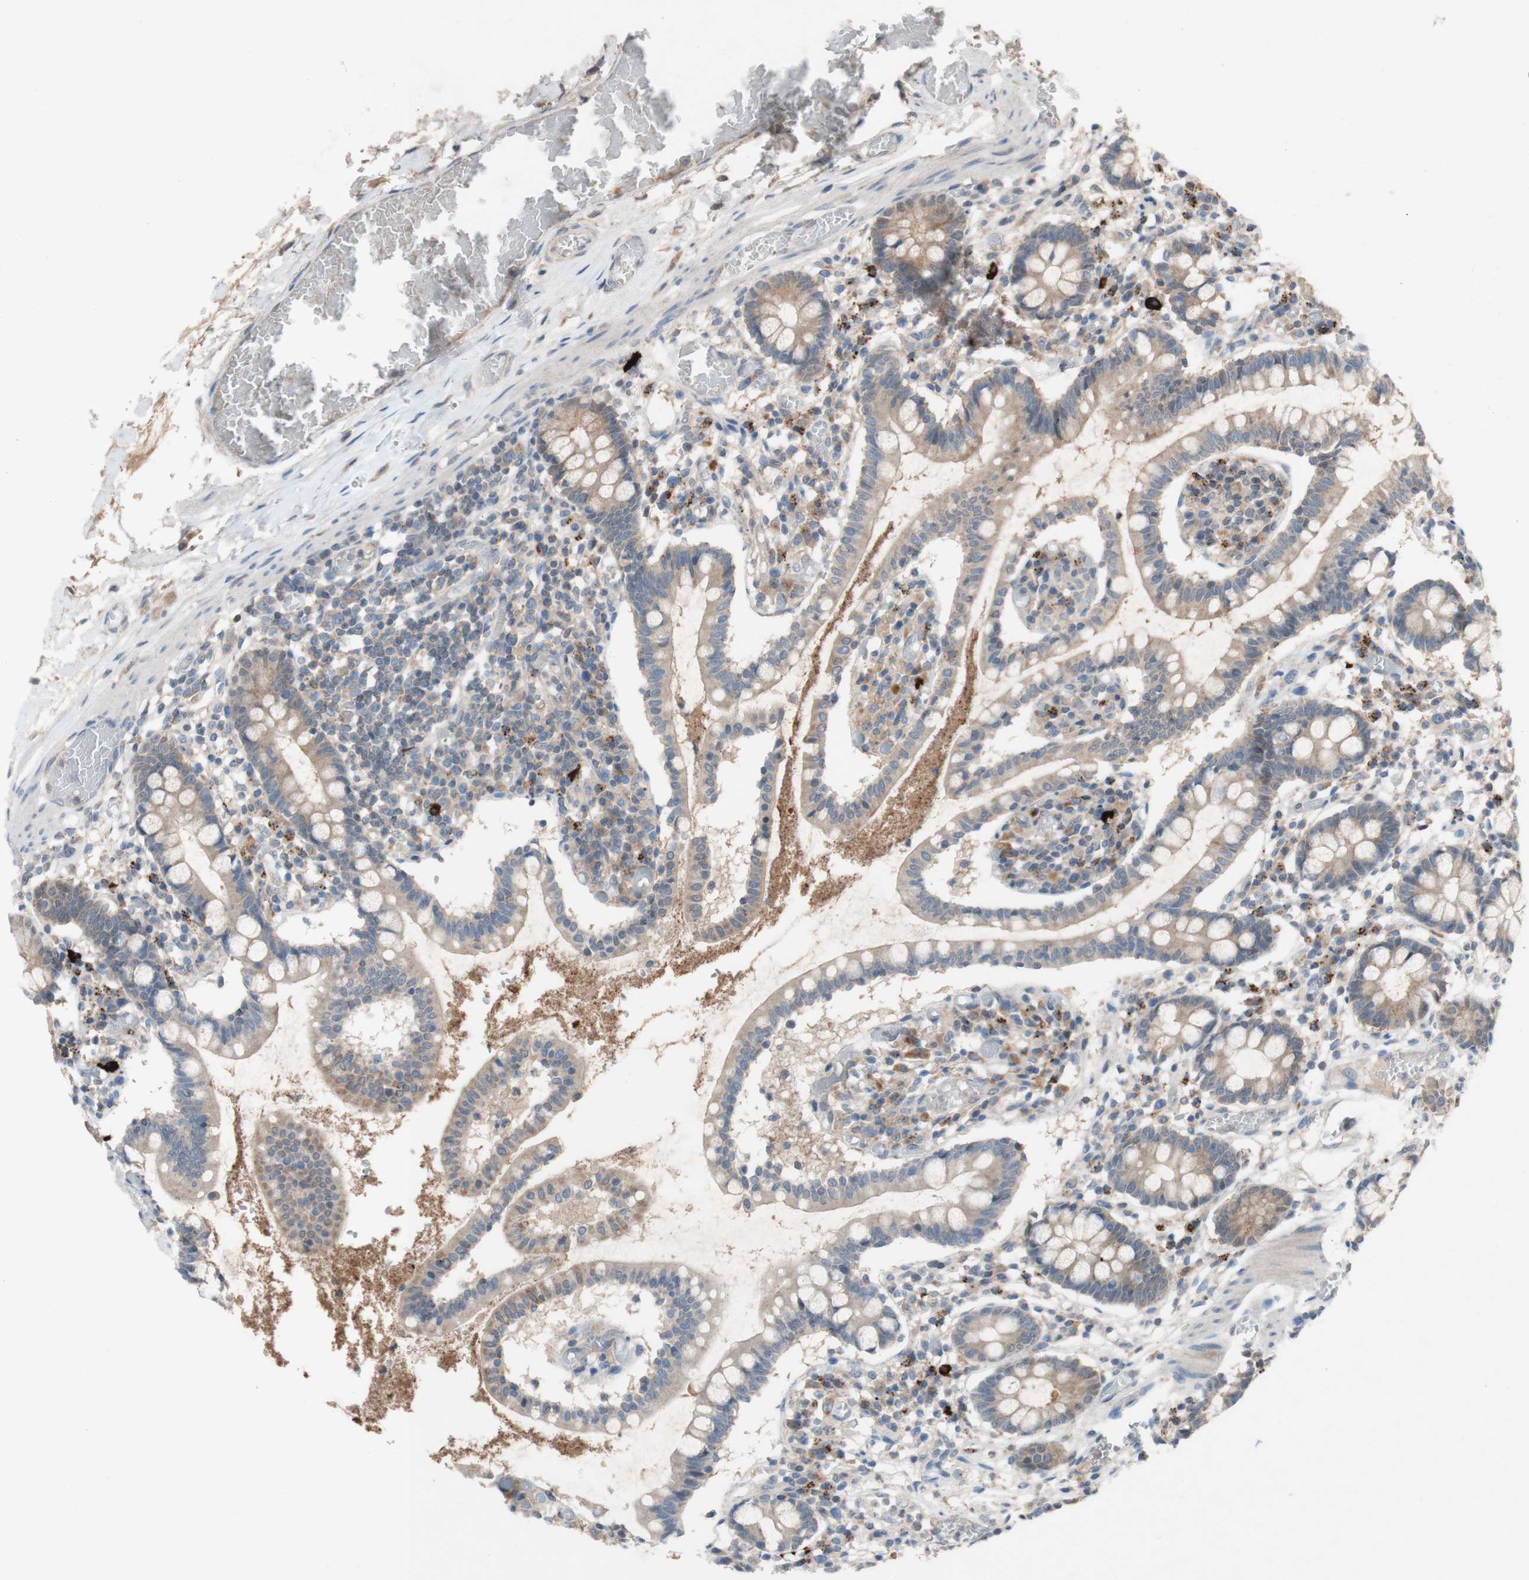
{"staining": {"intensity": "weak", "quantity": ">75%", "location": "cytoplasmic/membranous"}, "tissue": "small intestine", "cell_type": "Glandular cells", "image_type": "normal", "snomed": [{"axis": "morphology", "description": "Normal tissue, NOS"}, {"axis": "topography", "description": "Small intestine"}], "caption": "Weak cytoplasmic/membranous protein expression is identified in approximately >75% of glandular cells in small intestine.", "gene": "PEX2", "patient": {"sex": "female", "age": 61}}